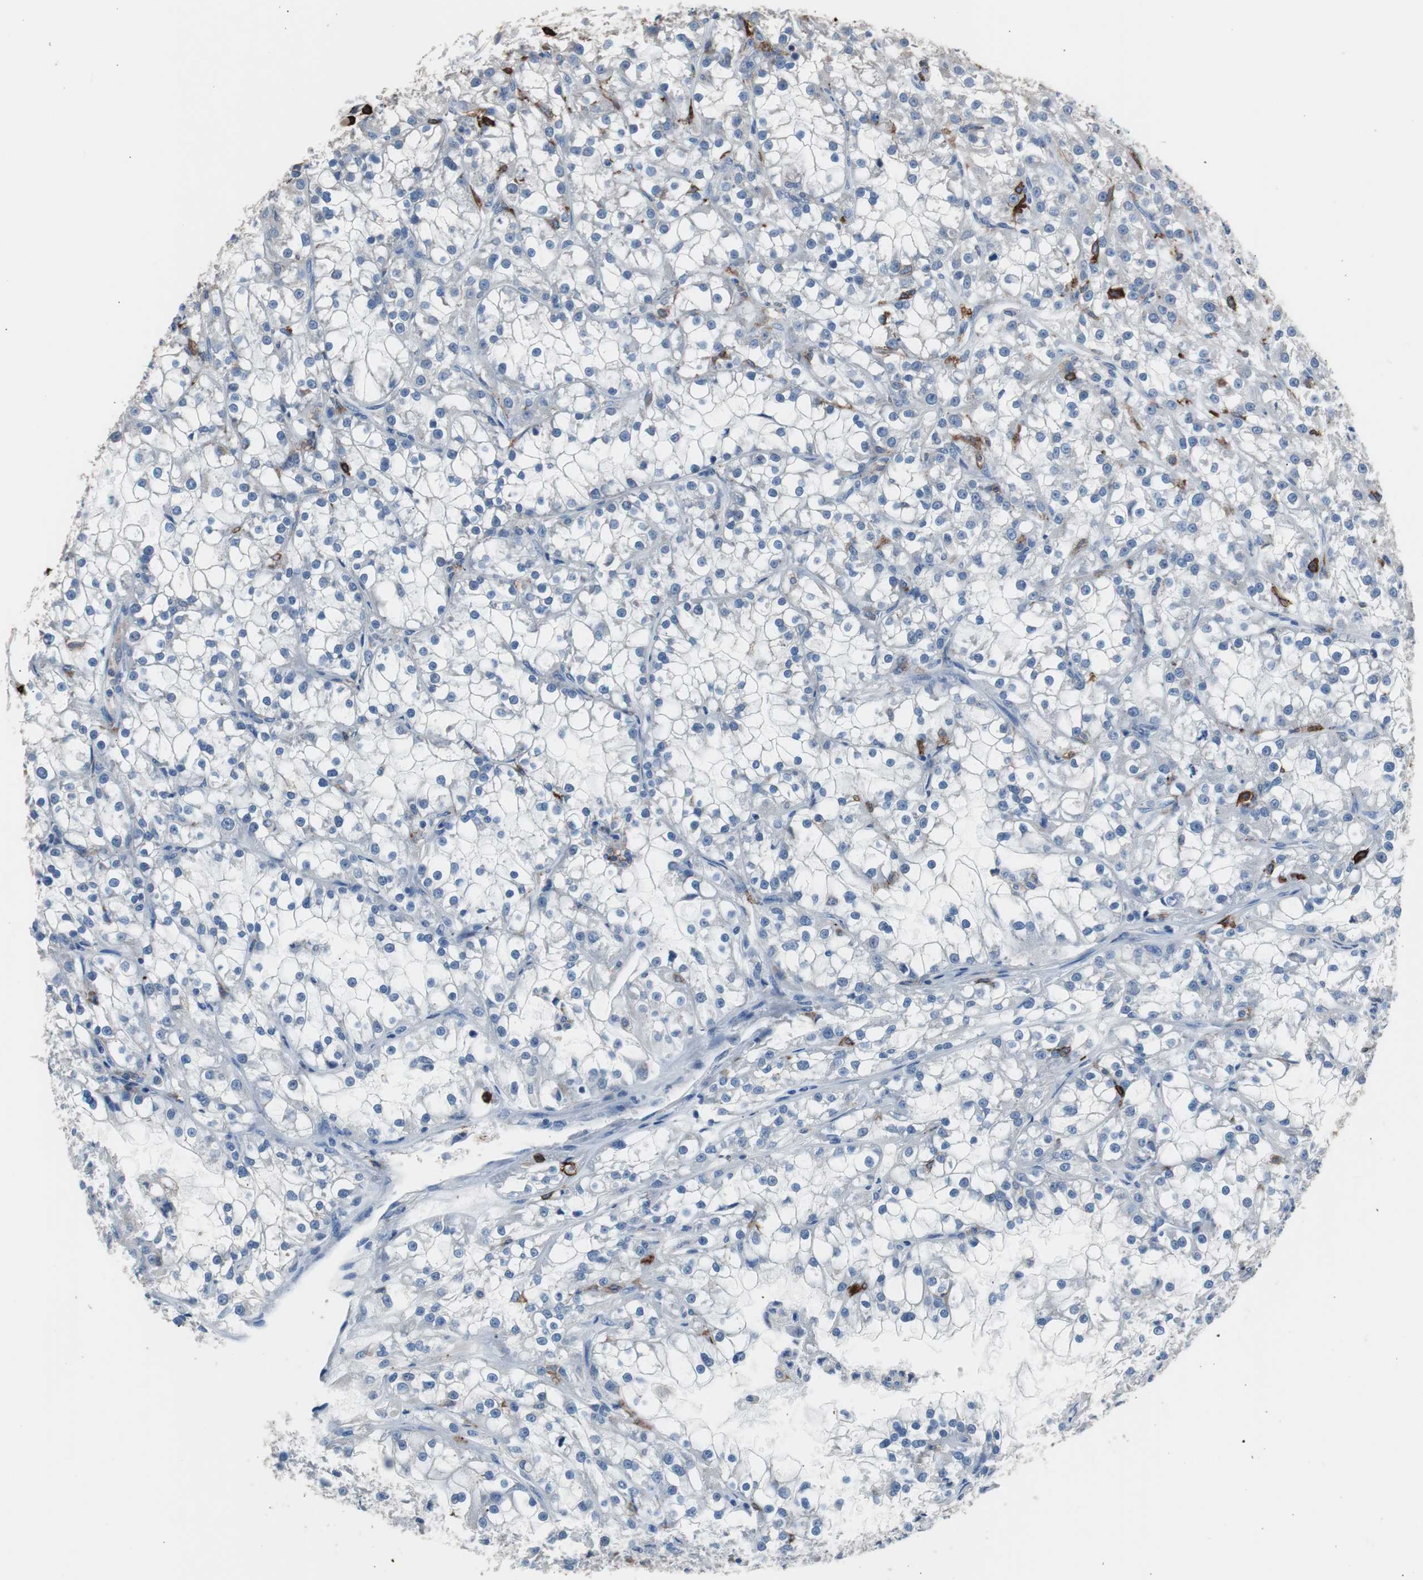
{"staining": {"intensity": "negative", "quantity": "none", "location": "none"}, "tissue": "renal cancer", "cell_type": "Tumor cells", "image_type": "cancer", "snomed": [{"axis": "morphology", "description": "Adenocarcinoma, NOS"}, {"axis": "topography", "description": "Kidney"}], "caption": "This is a photomicrograph of IHC staining of renal adenocarcinoma, which shows no positivity in tumor cells. Brightfield microscopy of immunohistochemistry (IHC) stained with DAB (brown) and hematoxylin (blue), captured at high magnification.", "gene": "FCGR2B", "patient": {"sex": "female", "age": 52}}